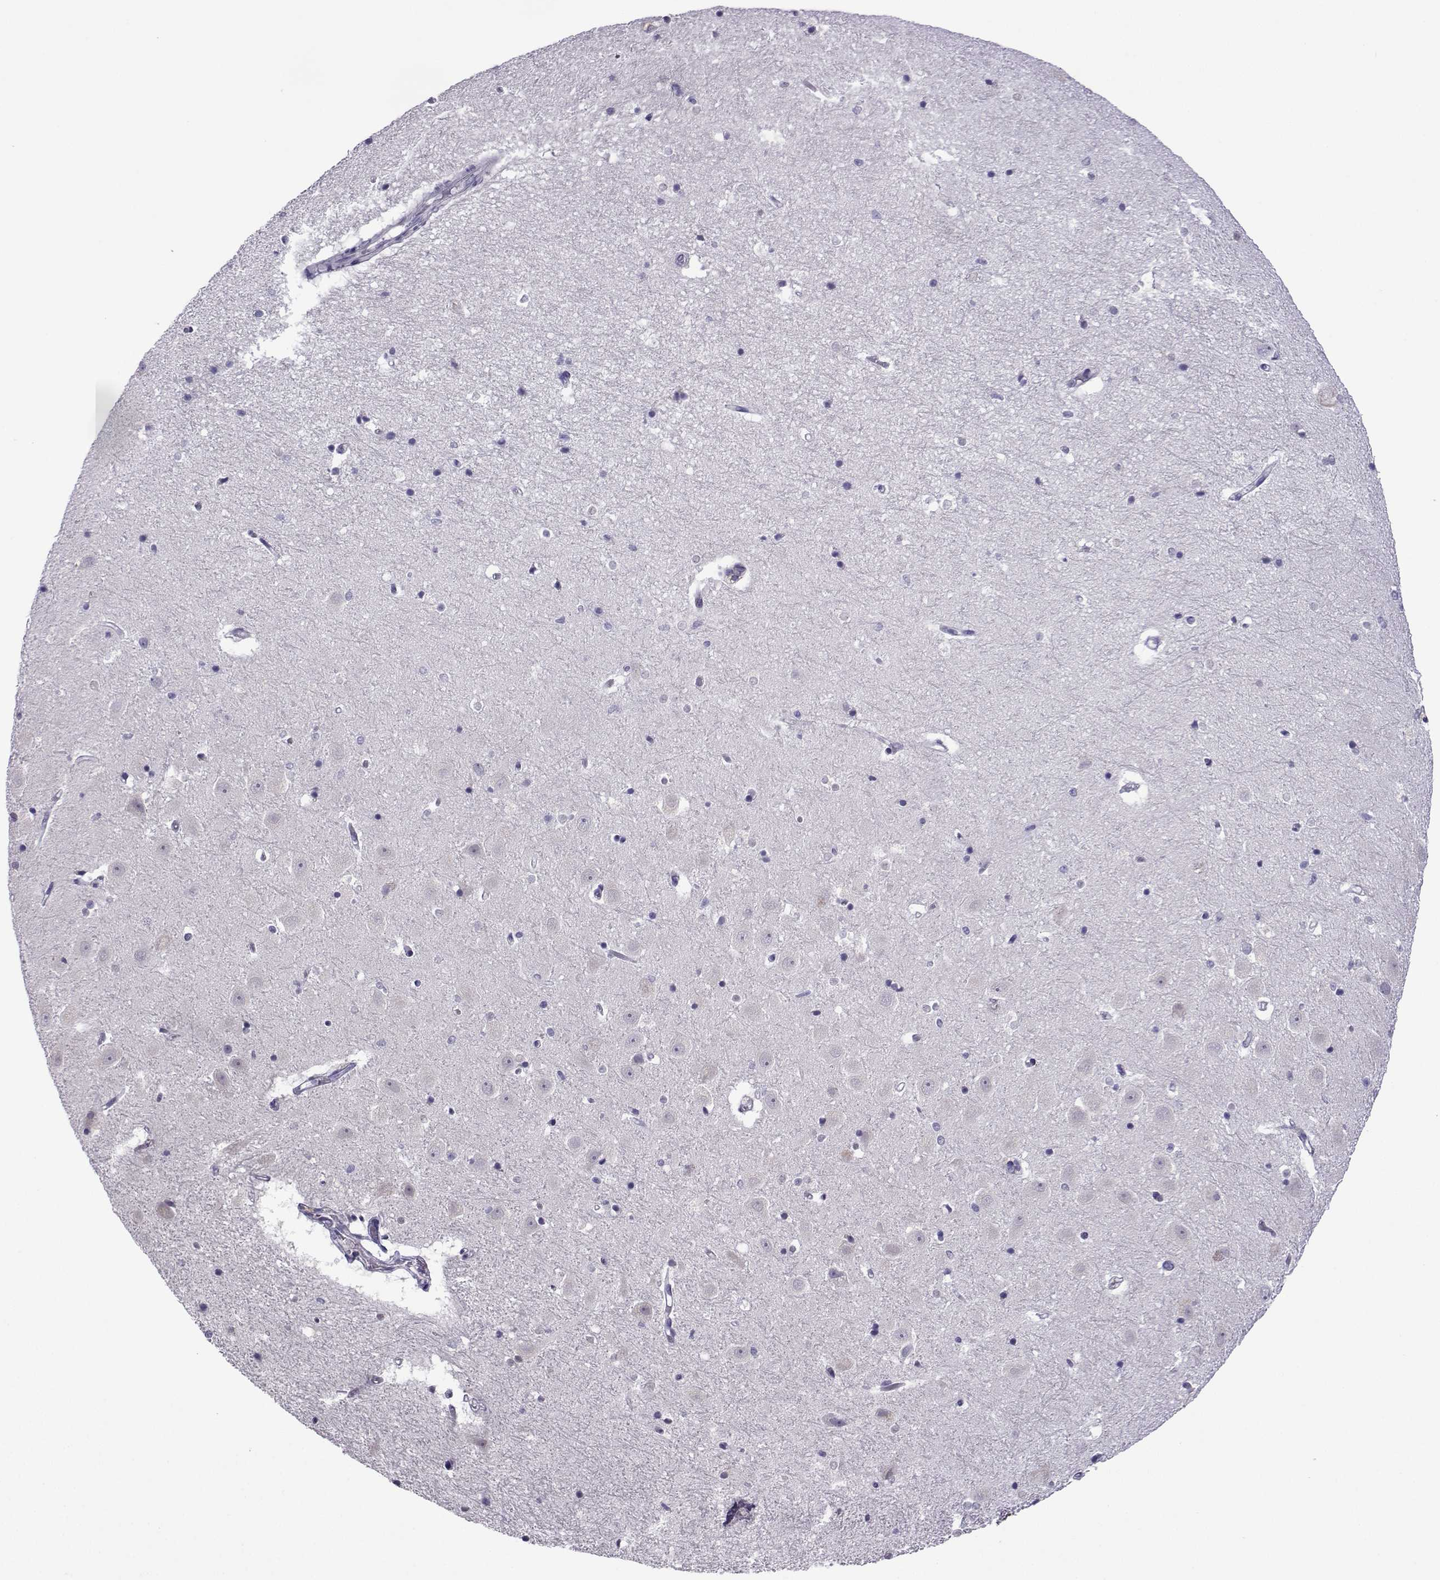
{"staining": {"intensity": "negative", "quantity": "none", "location": "none"}, "tissue": "hippocampus", "cell_type": "Glial cells", "image_type": "normal", "snomed": [{"axis": "morphology", "description": "Normal tissue, NOS"}, {"axis": "topography", "description": "Hippocampus"}], "caption": "Hippocampus stained for a protein using immunohistochemistry (IHC) demonstrates no expression glial cells.", "gene": "CFAP70", "patient": {"sex": "male", "age": 44}}